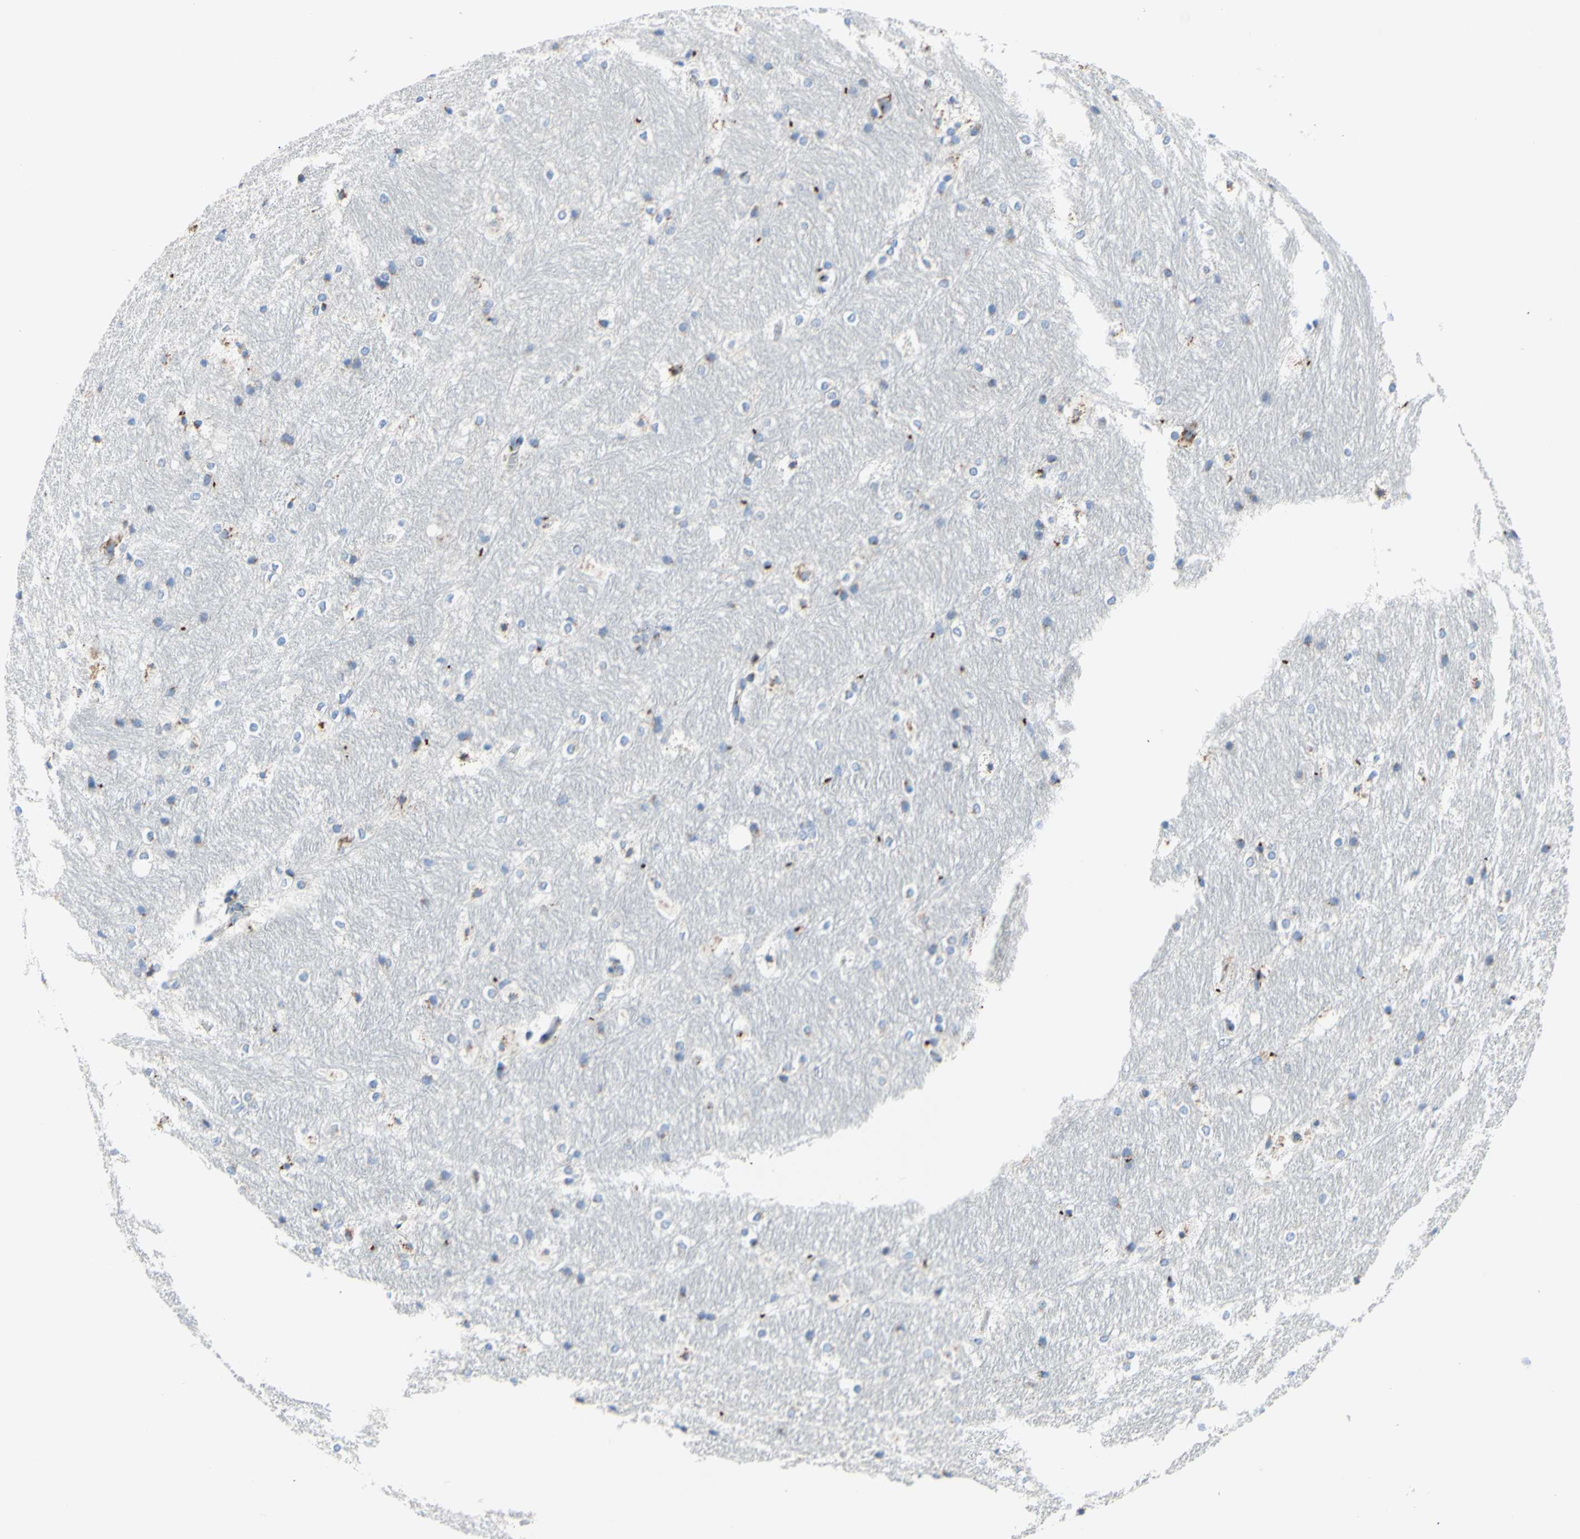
{"staining": {"intensity": "weak", "quantity": "<25%", "location": "cytoplasmic/membranous"}, "tissue": "hippocampus", "cell_type": "Glial cells", "image_type": "normal", "snomed": [{"axis": "morphology", "description": "Normal tissue, NOS"}, {"axis": "topography", "description": "Hippocampus"}], "caption": "High power microscopy photomicrograph of an immunohistochemistry (IHC) micrograph of benign hippocampus, revealing no significant staining in glial cells. (DAB immunohistochemistry (IHC) with hematoxylin counter stain).", "gene": "GALNT2", "patient": {"sex": "female", "age": 19}}